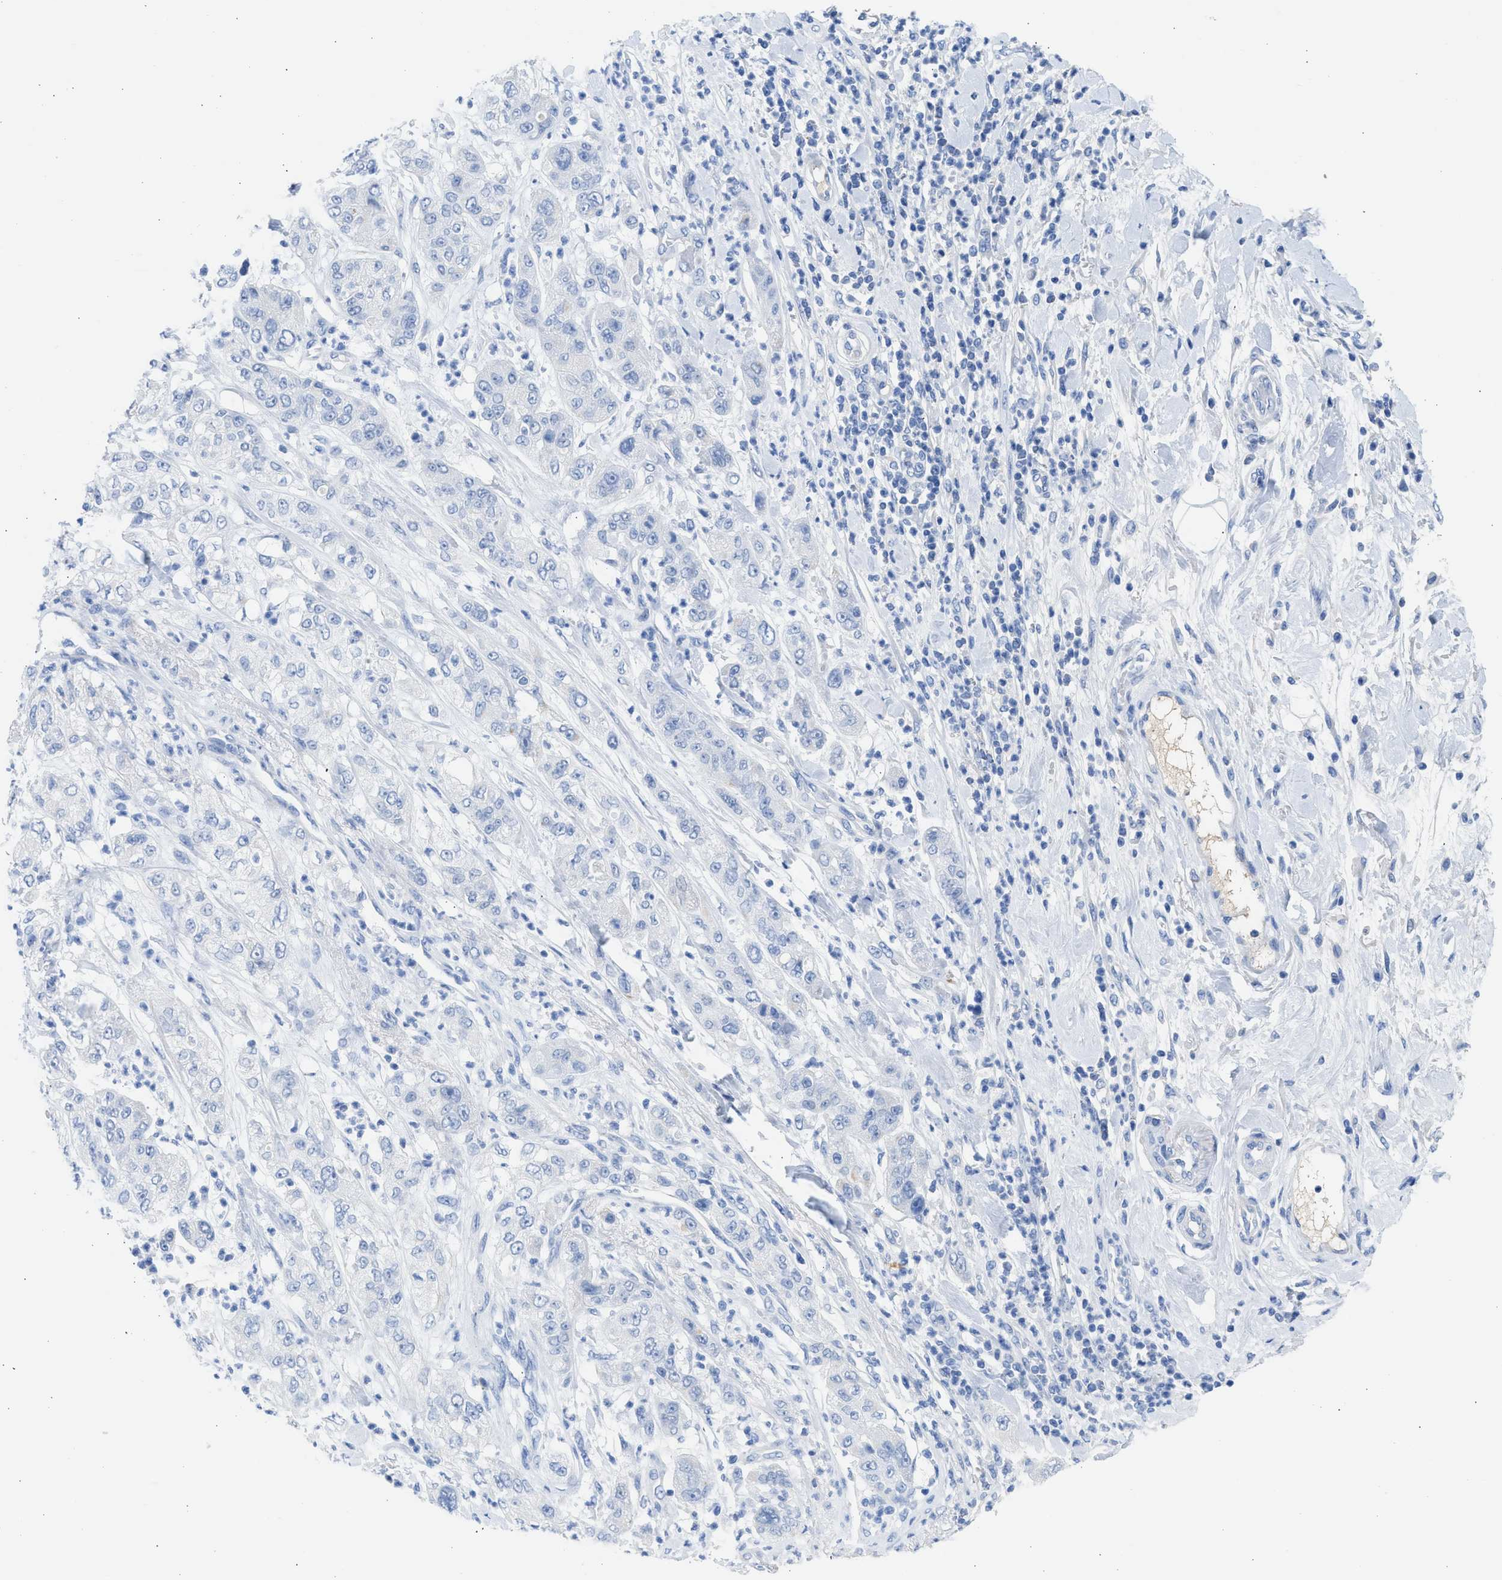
{"staining": {"intensity": "negative", "quantity": "none", "location": "none"}, "tissue": "pancreatic cancer", "cell_type": "Tumor cells", "image_type": "cancer", "snomed": [{"axis": "morphology", "description": "Adenocarcinoma, NOS"}, {"axis": "topography", "description": "Pancreas"}], "caption": "This image is of pancreatic adenocarcinoma stained with immunohistochemistry to label a protein in brown with the nuclei are counter-stained blue. There is no positivity in tumor cells. The staining was performed using DAB to visualize the protein expression in brown, while the nuclei were stained in blue with hematoxylin (Magnification: 20x).", "gene": "SPATA3", "patient": {"sex": "female", "age": 78}}